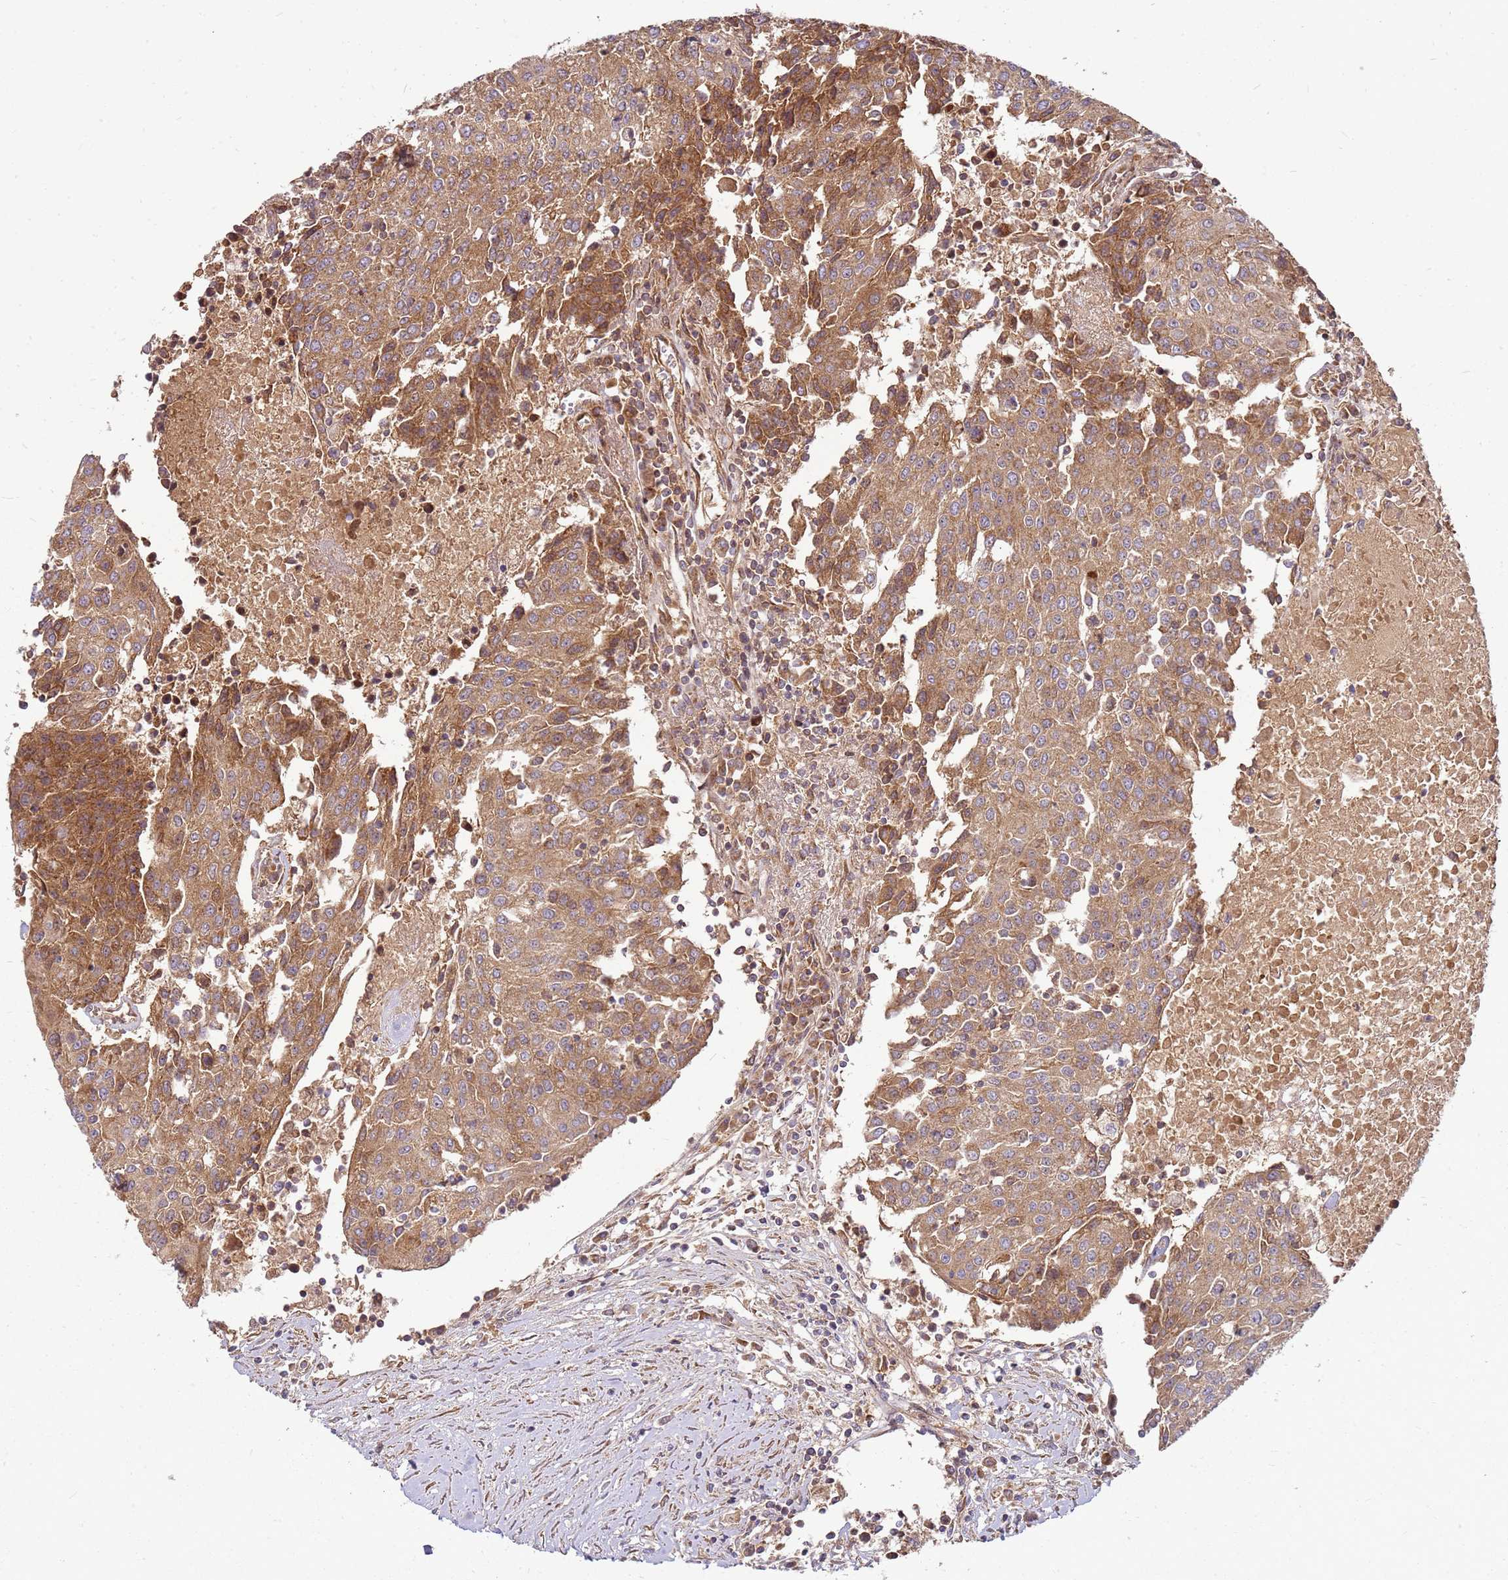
{"staining": {"intensity": "moderate", "quantity": ">75%", "location": "cytoplasmic/membranous"}, "tissue": "urothelial cancer", "cell_type": "Tumor cells", "image_type": "cancer", "snomed": [{"axis": "morphology", "description": "Urothelial carcinoma, High grade"}, {"axis": "topography", "description": "Urinary bladder"}], "caption": "Urothelial cancer was stained to show a protein in brown. There is medium levels of moderate cytoplasmic/membranous expression in about >75% of tumor cells. (DAB IHC with brightfield microscopy, high magnification).", "gene": "CCDC159", "patient": {"sex": "female", "age": 85}}